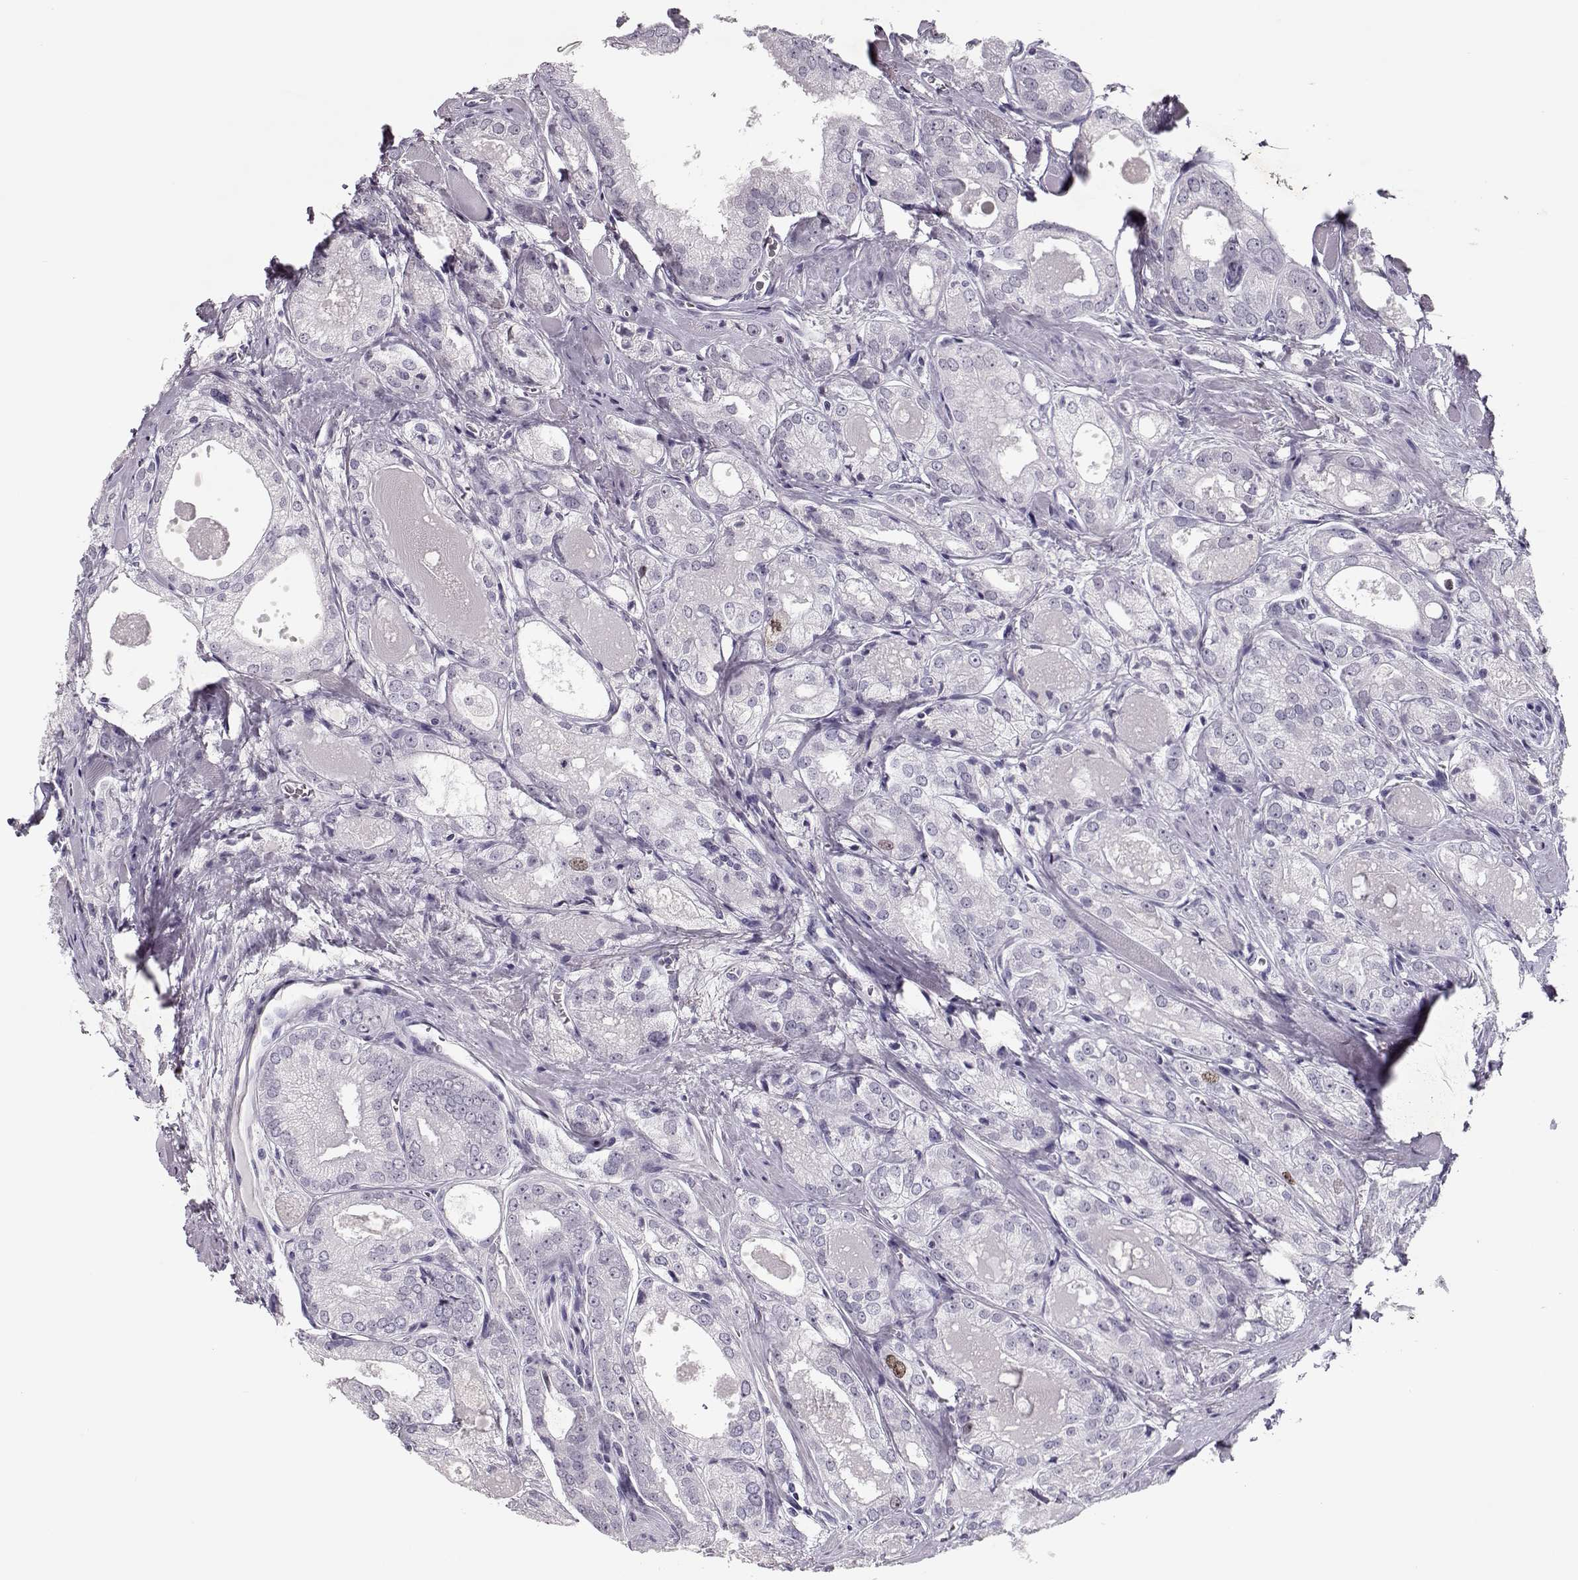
{"staining": {"intensity": "negative", "quantity": "none", "location": "none"}, "tissue": "prostate cancer", "cell_type": "Tumor cells", "image_type": "cancer", "snomed": [{"axis": "morphology", "description": "Adenocarcinoma, NOS"}, {"axis": "morphology", "description": "Adenocarcinoma, High grade"}, {"axis": "topography", "description": "Prostate"}], "caption": "An image of high-grade adenocarcinoma (prostate) stained for a protein displays no brown staining in tumor cells. (Immunohistochemistry (ihc), brightfield microscopy, high magnification).", "gene": "SGO1", "patient": {"sex": "male", "age": 70}}